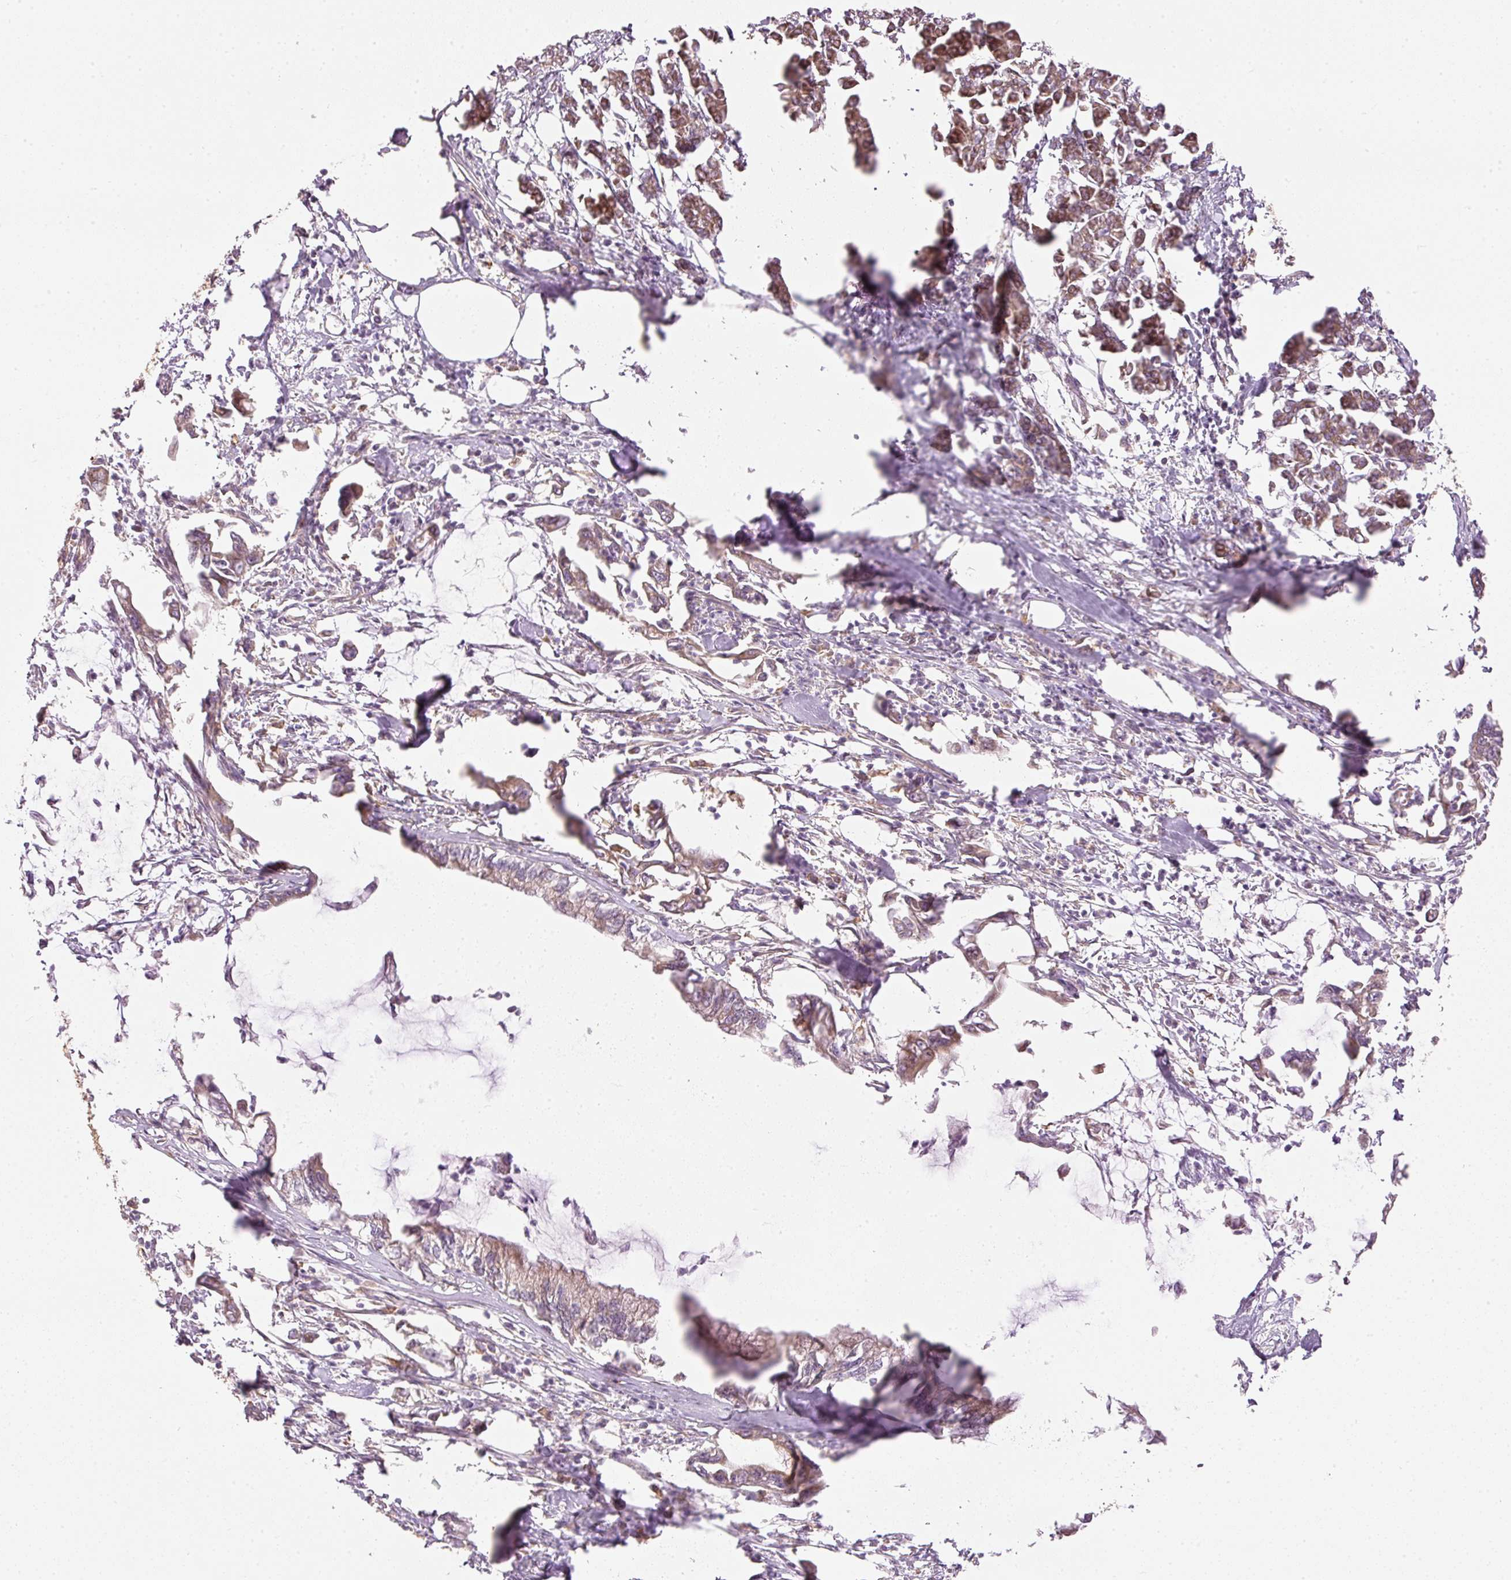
{"staining": {"intensity": "weak", "quantity": ">75%", "location": "cytoplasmic/membranous"}, "tissue": "pancreatic cancer", "cell_type": "Tumor cells", "image_type": "cancer", "snomed": [{"axis": "morphology", "description": "Adenocarcinoma, NOS"}, {"axis": "topography", "description": "Pancreas"}], "caption": "The photomicrograph shows staining of pancreatic cancer, revealing weak cytoplasmic/membranous protein expression (brown color) within tumor cells. Immunohistochemistry (ihc) stains the protein in brown and the nuclei are stained blue.", "gene": "MTHFD1L", "patient": {"sex": "male", "age": 61}}